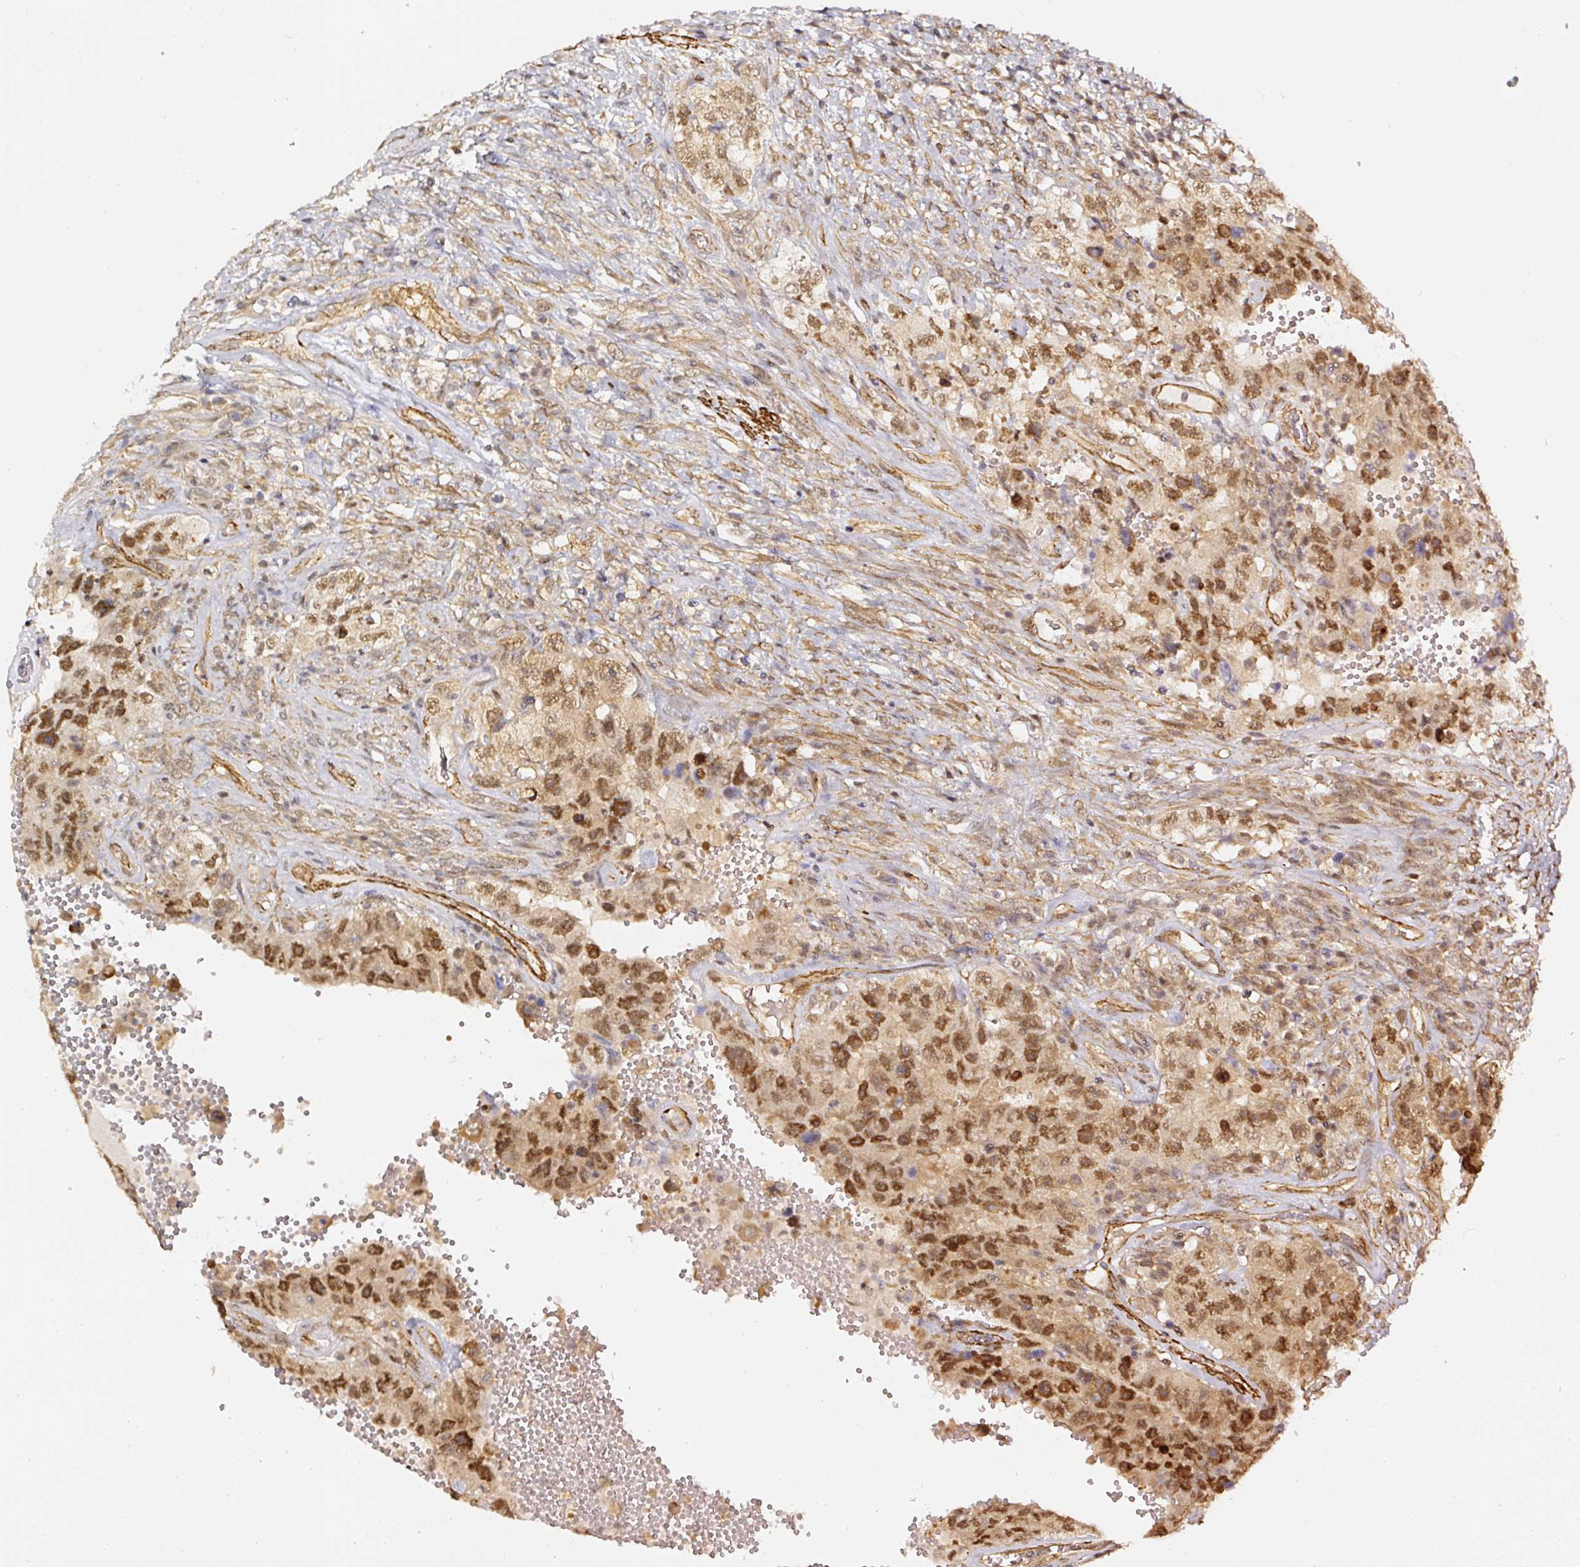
{"staining": {"intensity": "moderate", "quantity": ">75%", "location": "cytoplasmic/membranous,nuclear"}, "tissue": "testis cancer", "cell_type": "Tumor cells", "image_type": "cancer", "snomed": [{"axis": "morphology", "description": "Carcinoma, Embryonal, NOS"}, {"axis": "topography", "description": "Testis"}], "caption": "DAB (3,3'-diaminobenzidine) immunohistochemical staining of testis cancer shows moderate cytoplasmic/membranous and nuclear protein positivity in about >75% of tumor cells.", "gene": "PSMD1", "patient": {"sex": "male", "age": 26}}